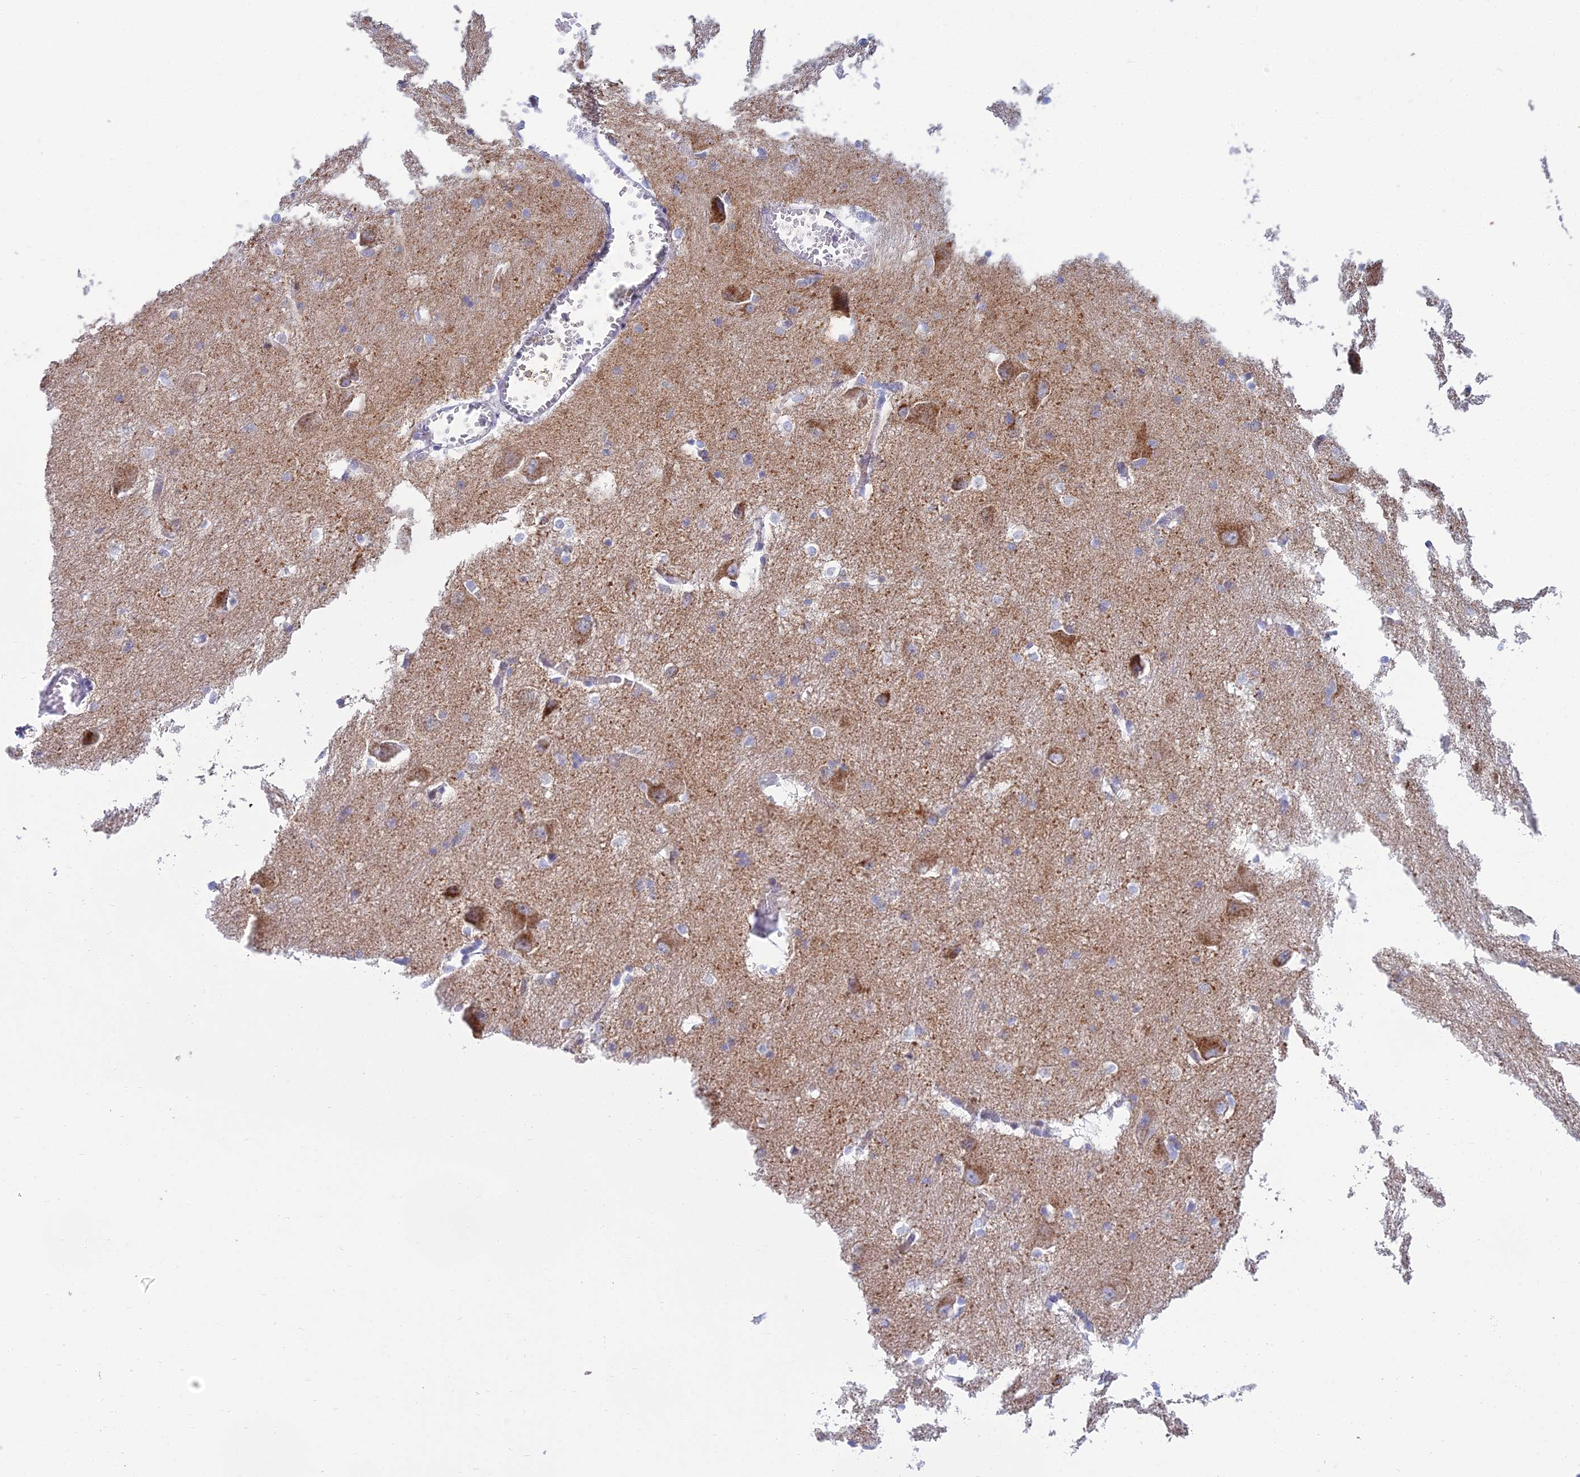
{"staining": {"intensity": "negative", "quantity": "none", "location": "none"}, "tissue": "caudate", "cell_type": "Glial cells", "image_type": "normal", "snomed": [{"axis": "morphology", "description": "Normal tissue, NOS"}, {"axis": "topography", "description": "Lateral ventricle wall"}], "caption": "The photomicrograph reveals no staining of glial cells in unremarkable caudate. (DAB (3,3'-diaminobenzidine) IHC with hematoxylin counter stain).", "gene": "PRR13", "patient": {"sex": "male", "age": 37}}